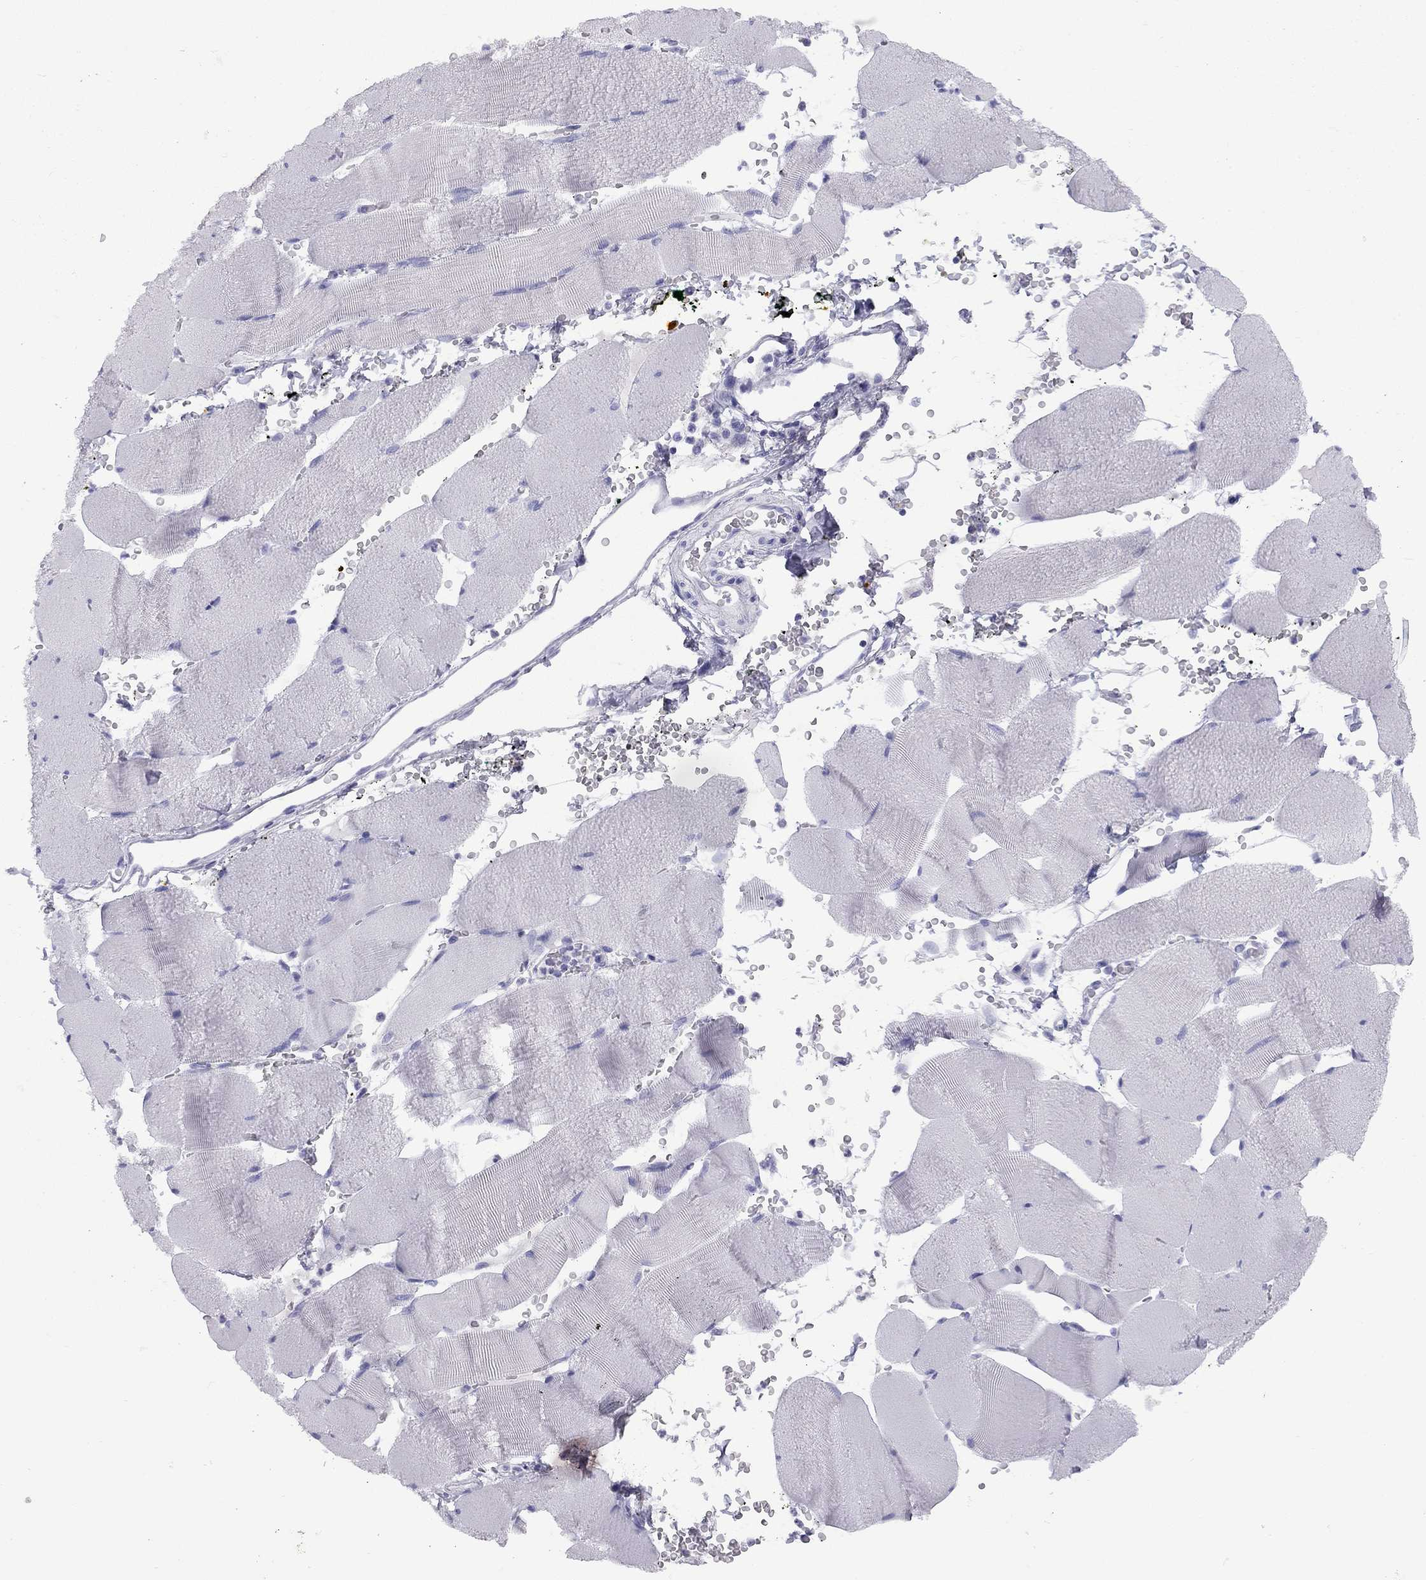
{"staining": {"intensity": "negative", "quantity": "none", "location": "none"}, "tissue": "skeletal muscle", "cell_type": "Myocytes", "image_type": "normal", "snomed": [{"axis": "morphology", "description": "Normal tissue, NOS"}, {"axis": "topography", "description": "Skeletal muscle"}], "caption": "IHC image of unremarkable skeletal muscle: human skeletal muscle stained with DAB reveals no significant protein staining in myocytes. Brightfield microscopy of IHC stained with DAB (brown) and hematoxylin (blue), captured at high magnification.", "gene": "FSCN3", "patient": {"sex": "male", "age": 56}}